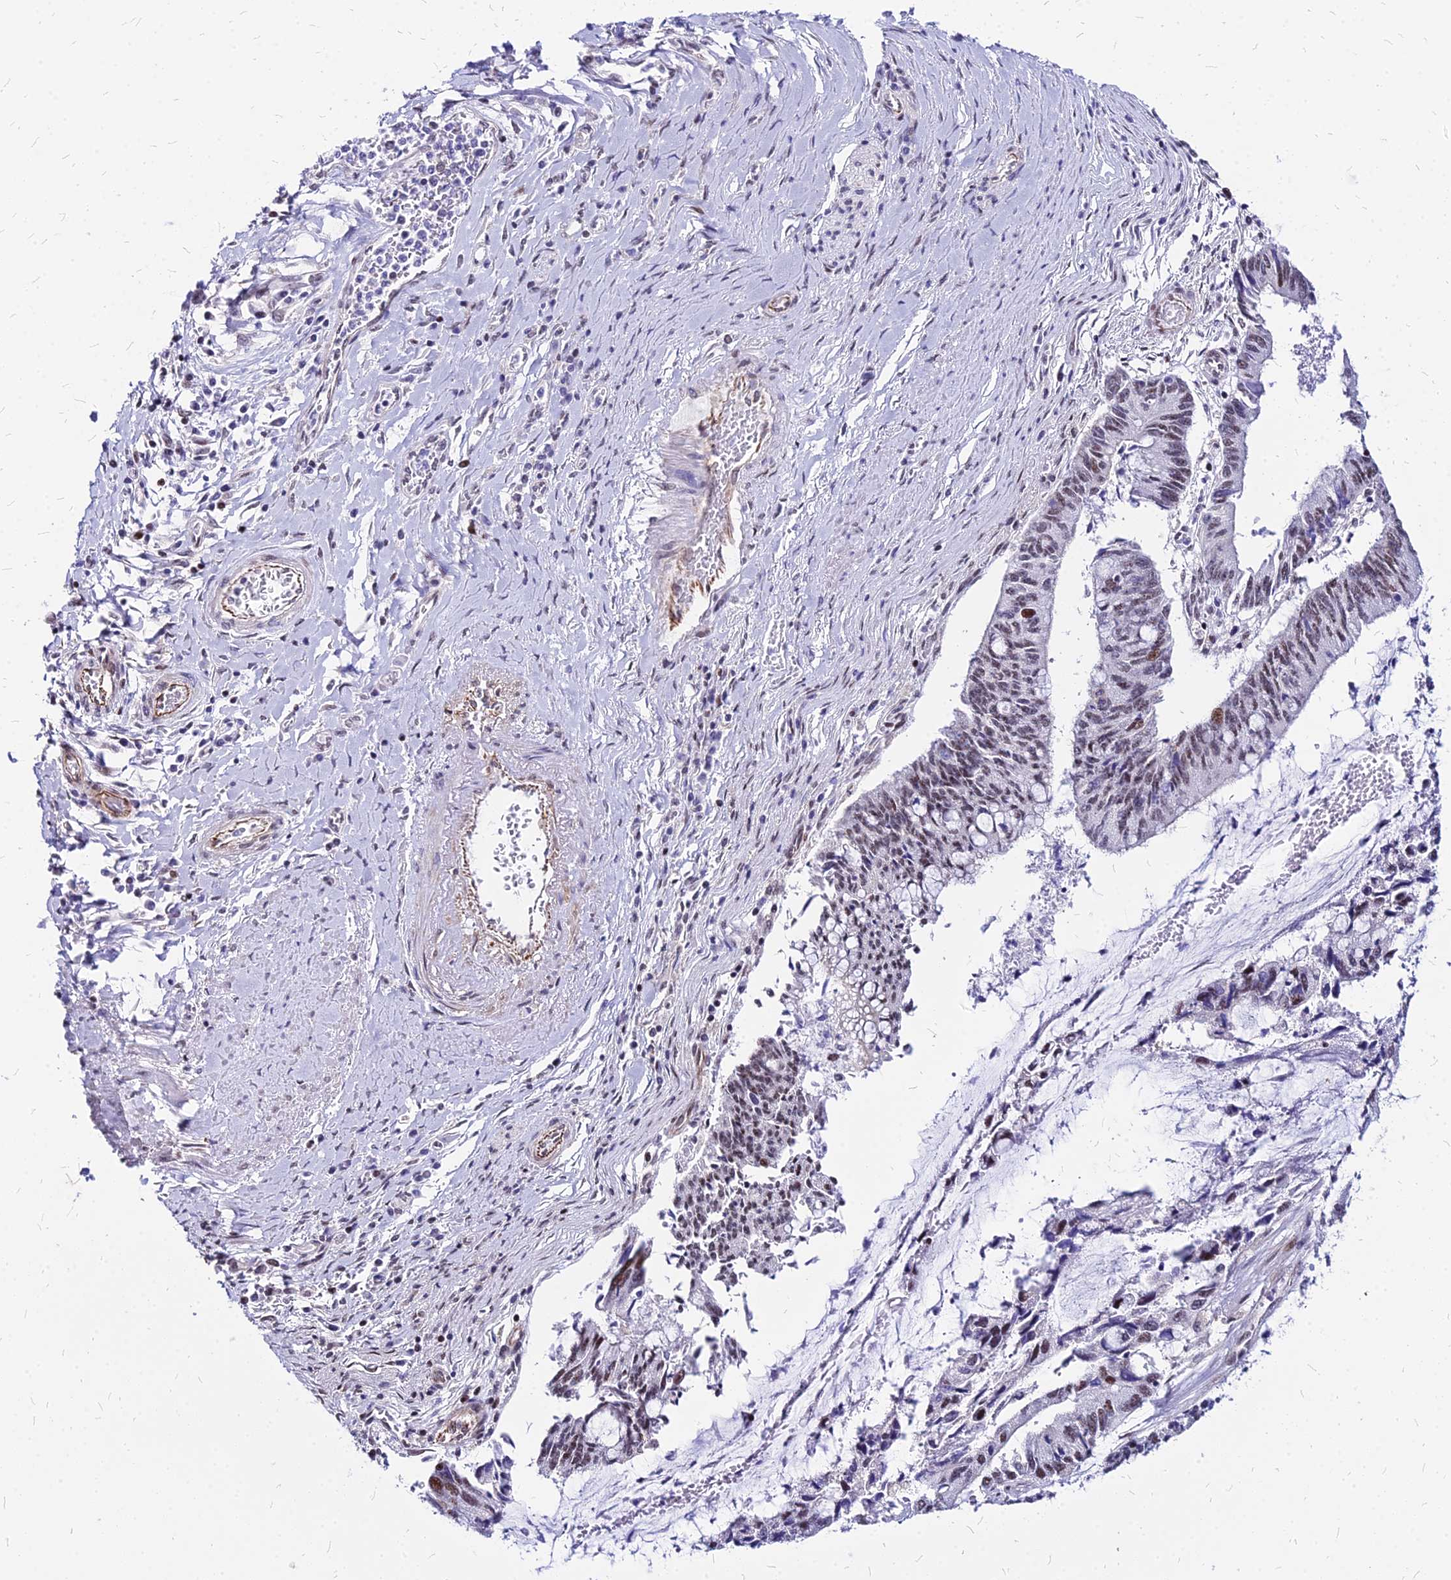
{"staining": {"intensity": "moderate", "quantity": "25%-75%", "location": "nuclear"}, "tissue": "pancreatic cancer", "cell_type": "Tumor cells", "image_type": "cancer", "snomed": [{"axis": "morphology", "description": "Adenocarcinoma, NOS"}, {"axis": "topography", "description": "Pancreas"}], "caption": "The immunohistochemical stain labels moderate nuclear expression in tumor cells of pancreatic cancer tissue.", "gene": "FDX2", "patient": {"sex": "female", "age": 50}}